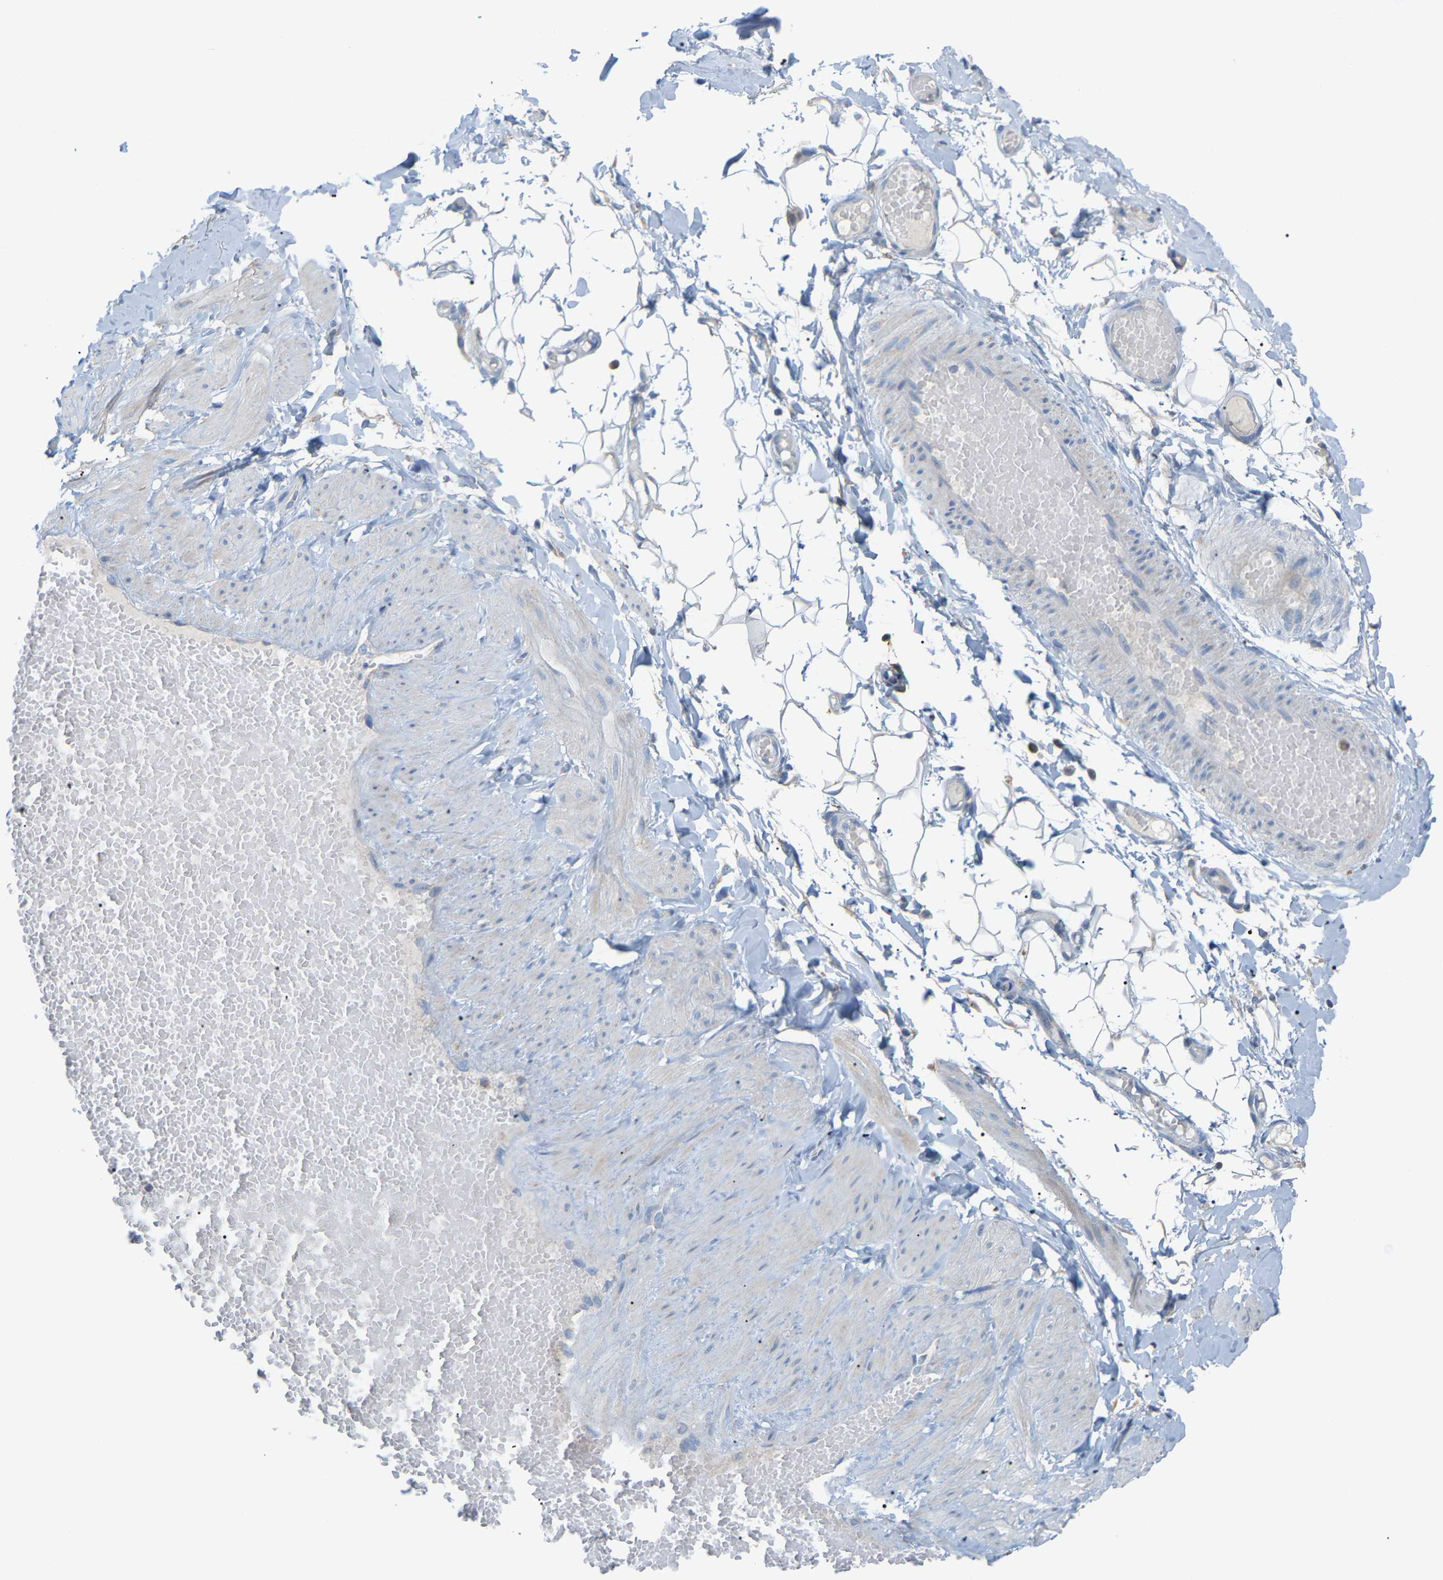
{"staining": {"intensity": "negative", "quantity": "none", "location": "none"}, "tissue": "adipose tissue", "cell_type": "Adipocytes", "image_type": "normal", "snomed": [{"axis": "morphology", "description": "Normal tissue, NOS"}, {"axis": "topography", "description": "Adipose tissue"}, {"axis": "topography", "description": "Vascular tissue"}, {"axis": "topography", "description": "Peripheral nerve tissue"}], "caption": "Adipocytes show no significant protein expression in unremarkable adipose tissue. (DAB IHC visualized using brightfield microscopy, high magnification).", "gene": "CROT", "patient": {"sex": "male", "age": 25}}